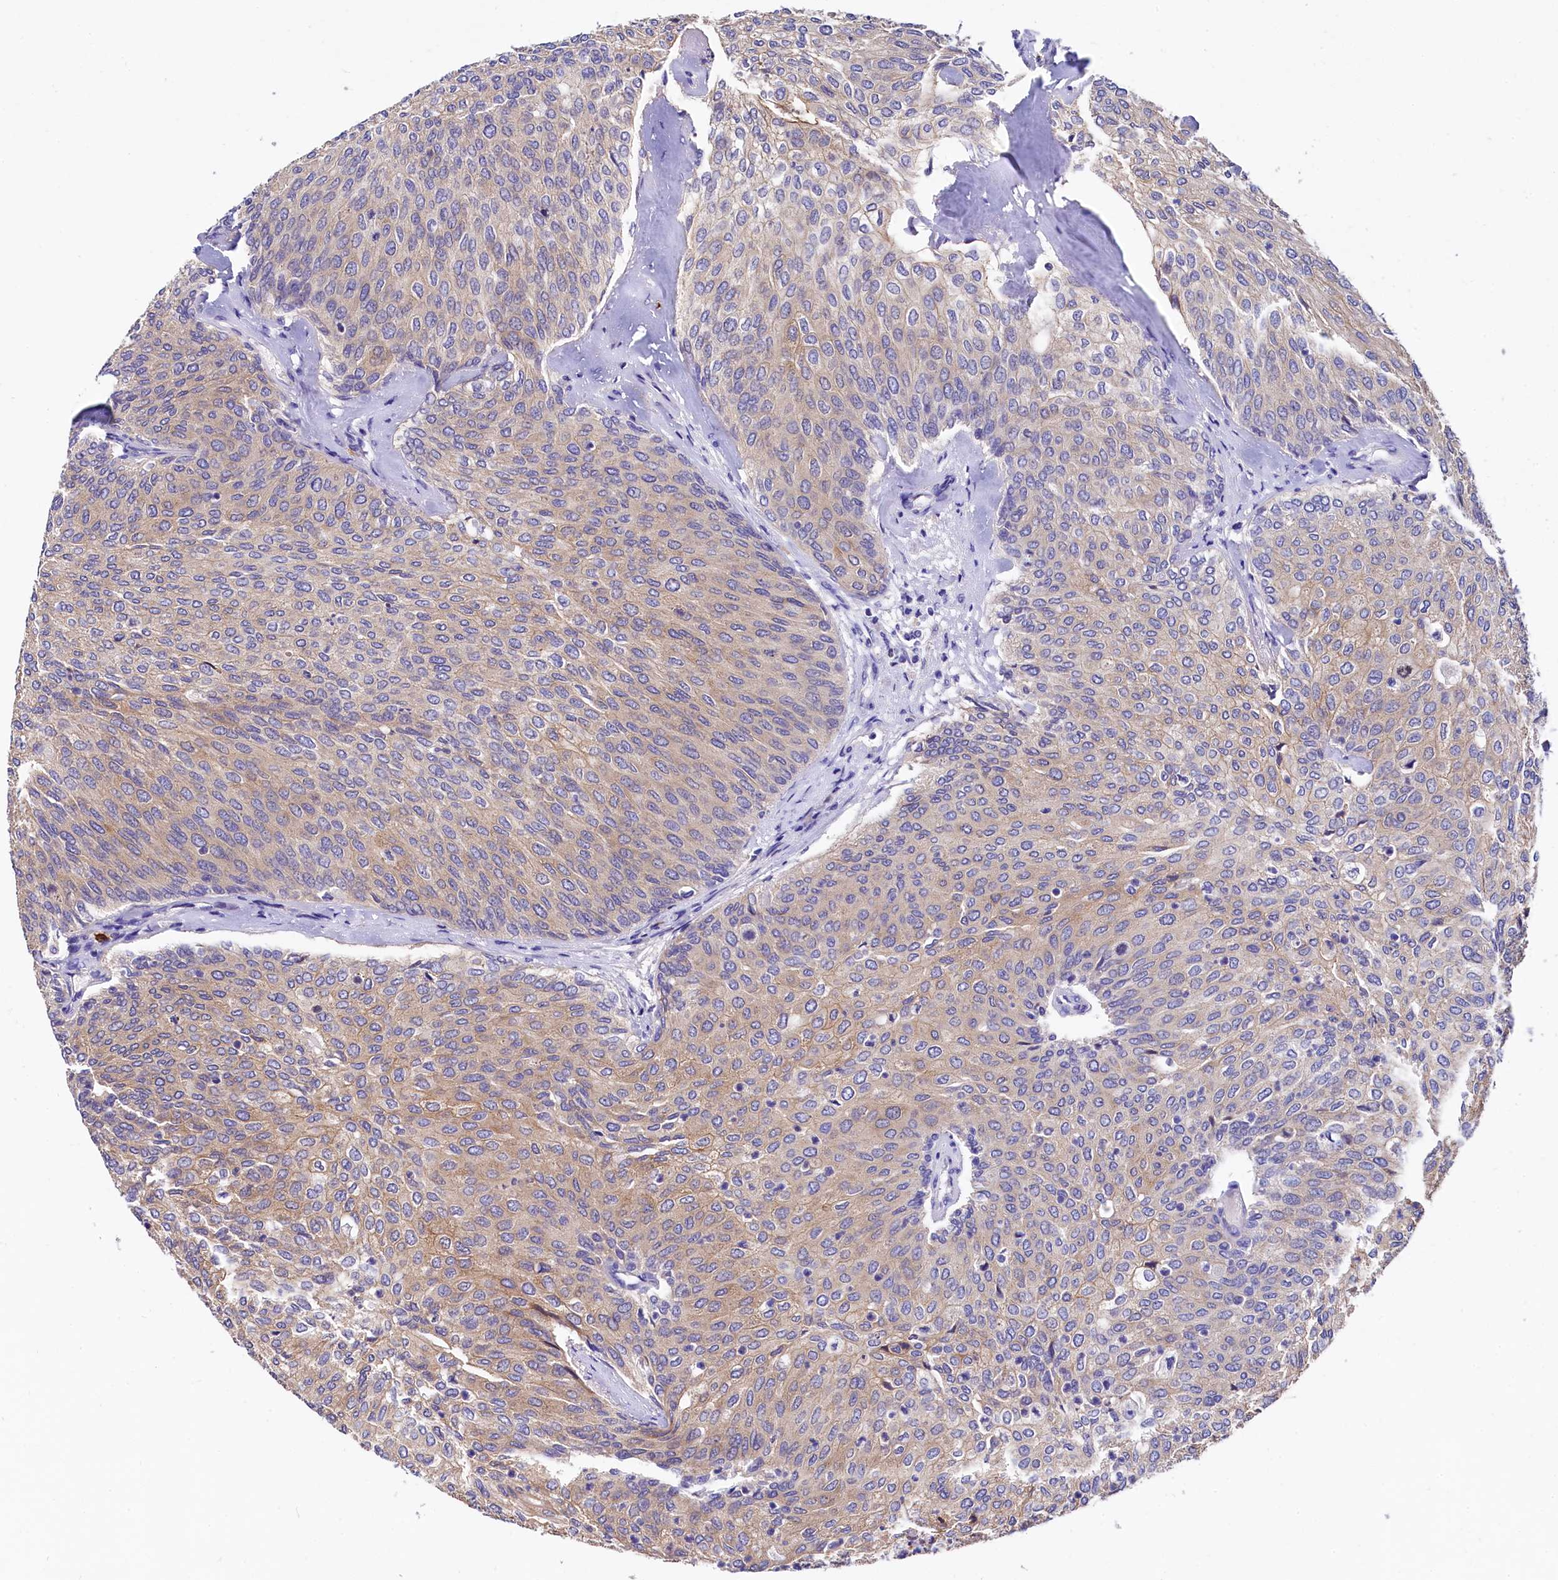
{"staining": {"intensity": "moderate", "quantity": "25%-75%", "location": "cytoplasmic/membranous"}, "tissue": "urothelial cancer", "cell_type": "Tumor cells", "image_type": "cancer", "snomed": [{"axis": "morphology", "description": "Urothelial carcinoma, Low grade"}, {"axis": "topography", "description": "Urinary bladder"}], "caption": "Urothelial cancer was stained to show a protein in brown. There is medium levels of moderate cytoplasmic/membranous expression in about 25%-75% of tumor cells. The protein is stained brown, and the nuclei are stained in blue (DAB IHC with brightfield microscopy, high magnification).", "gene": "EPS8L2", "patient": {"sex": "female", "age": 79}}